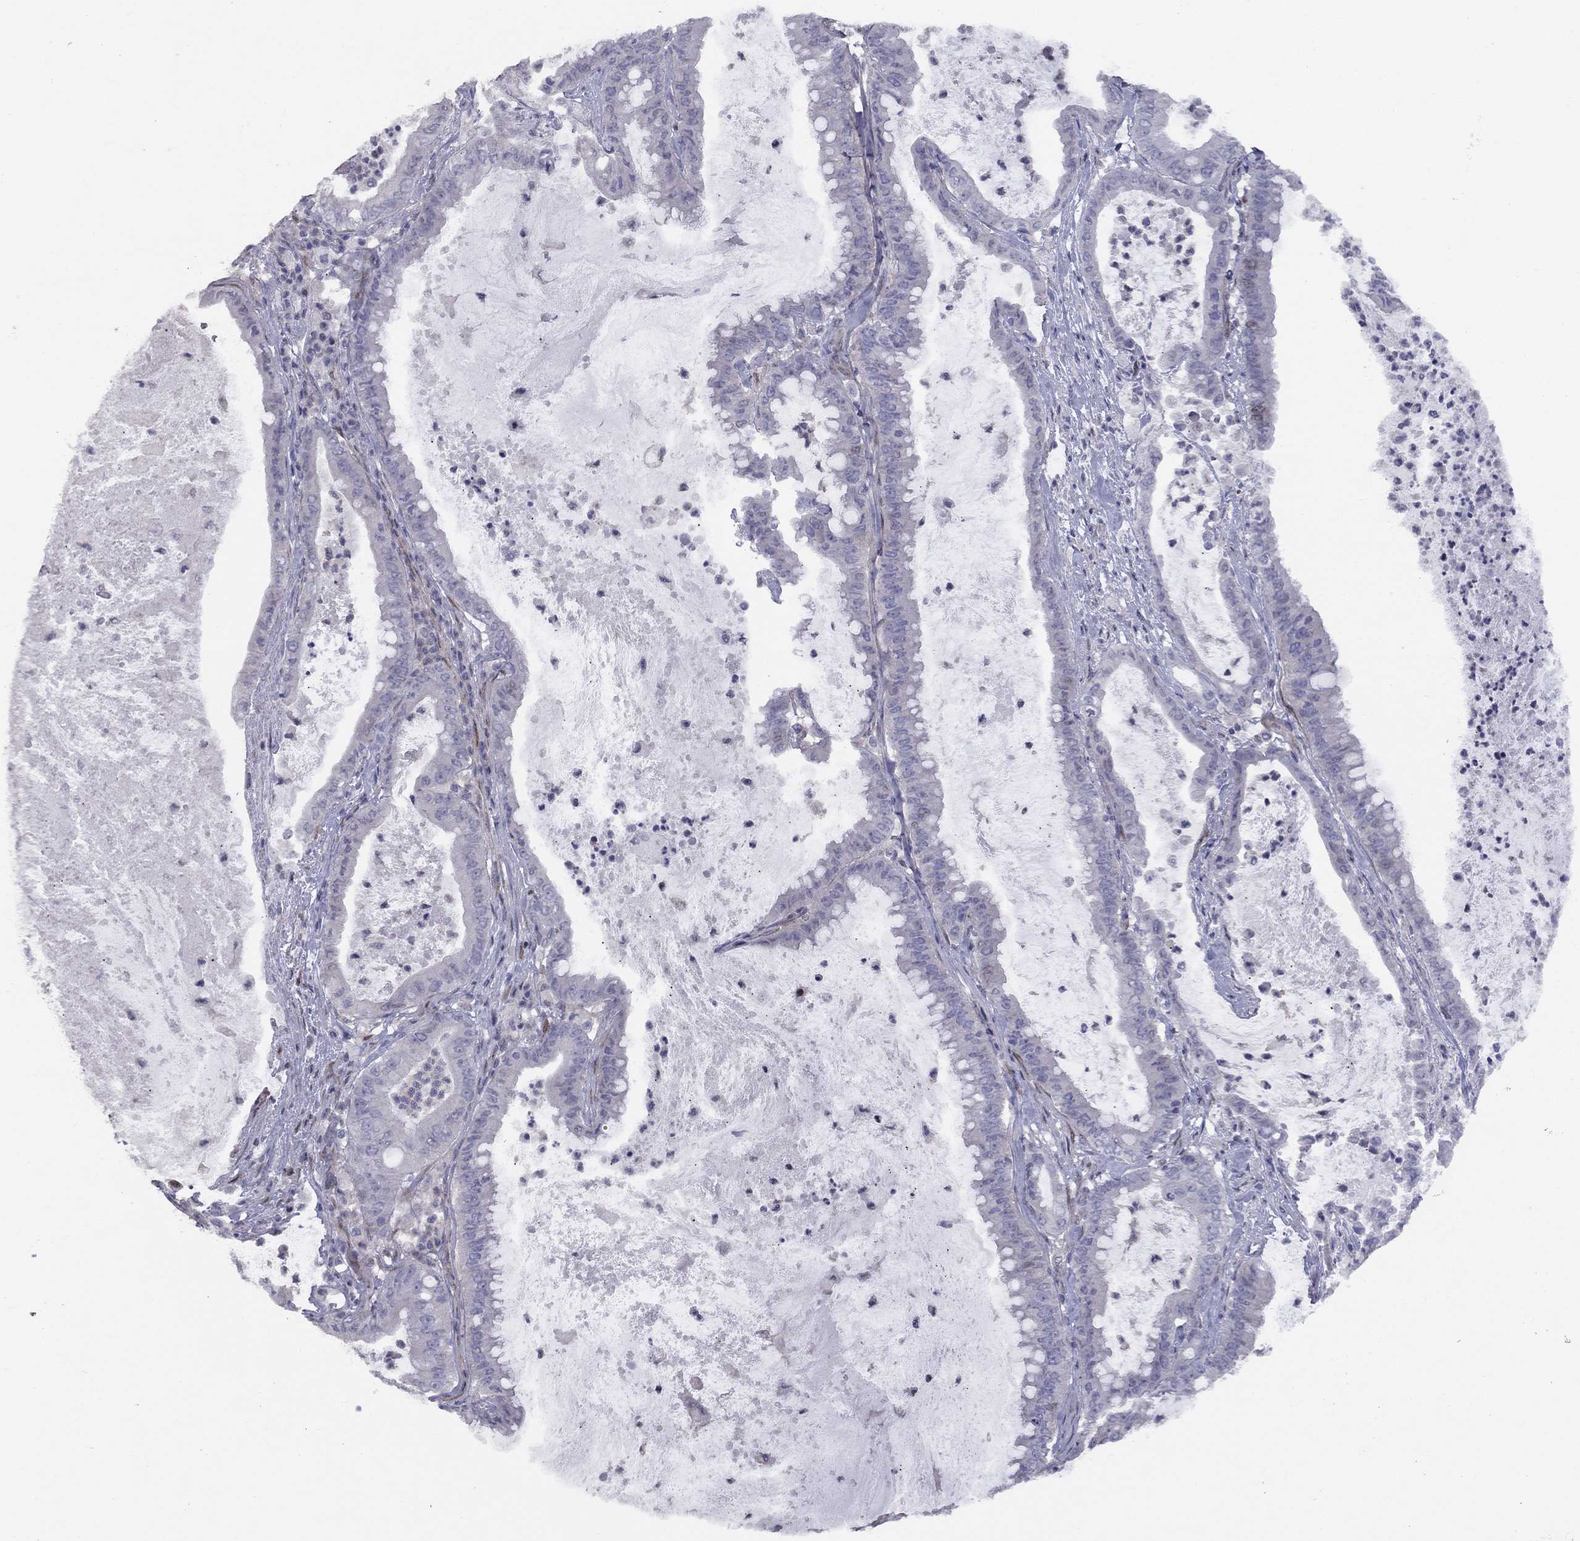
{"staining": {"intensity": "negative", "quantity": "none", "location": "none"}, "tissue": "pancreatic cancer", "cell_type": "Tumor cells", "image_type": "cancer", "snomed": [{"axis": "morphology", "description": "Adenocarcinoma, NOS"}, {"axis": "topography", "description": "Pancreas"}], "caption": "This is a histopathology image of IHC staining of pancreatic cancer, which shows no staining in tumor cells. (Stains: DAB immunohistochemistry with hematoxylin counter stain, Microscopy: brightfield microscopy at high magnification).", "gene": "DUSP7", "patient": {"sex": "male", "age": 71}}